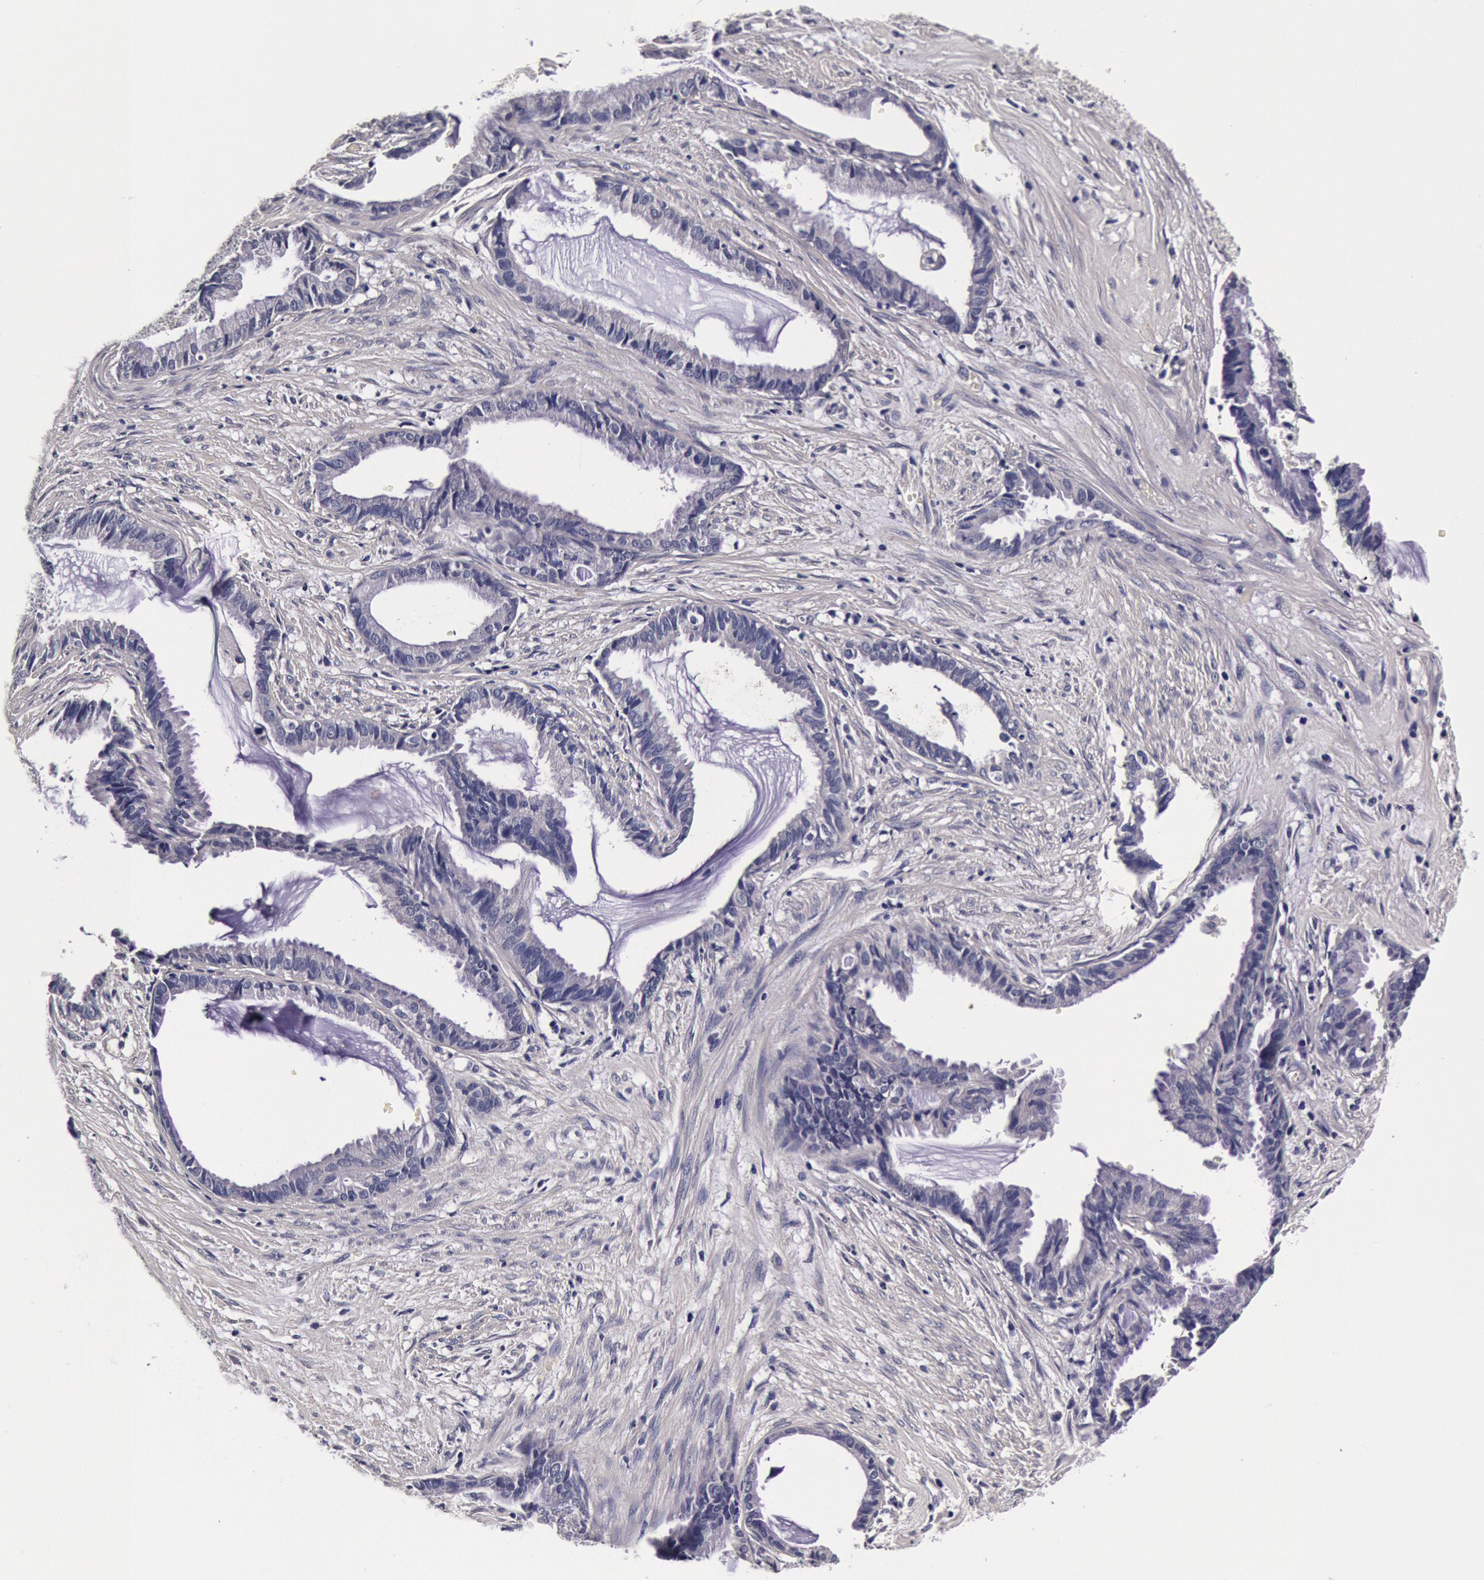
{"staining": {"intensity": "negative", "quantity": "none", "location": "none"}, "tissue": "endometrial cancer", "cell_type": "Tumor cells", "image_type": "cancer", "snomed": [{"axis": "morphology", "description": "Adenocarcinoma, NOS"}, {"axis": "topography", "description": "Endometrium"}], "caption": "This is an immunohistochemistry histopathology image of human adenocarcinoma (endometrial). There is no positivity in tumor cells.", "gene": "CCDC22", "patient": {"sex": "female", "age": 86}}